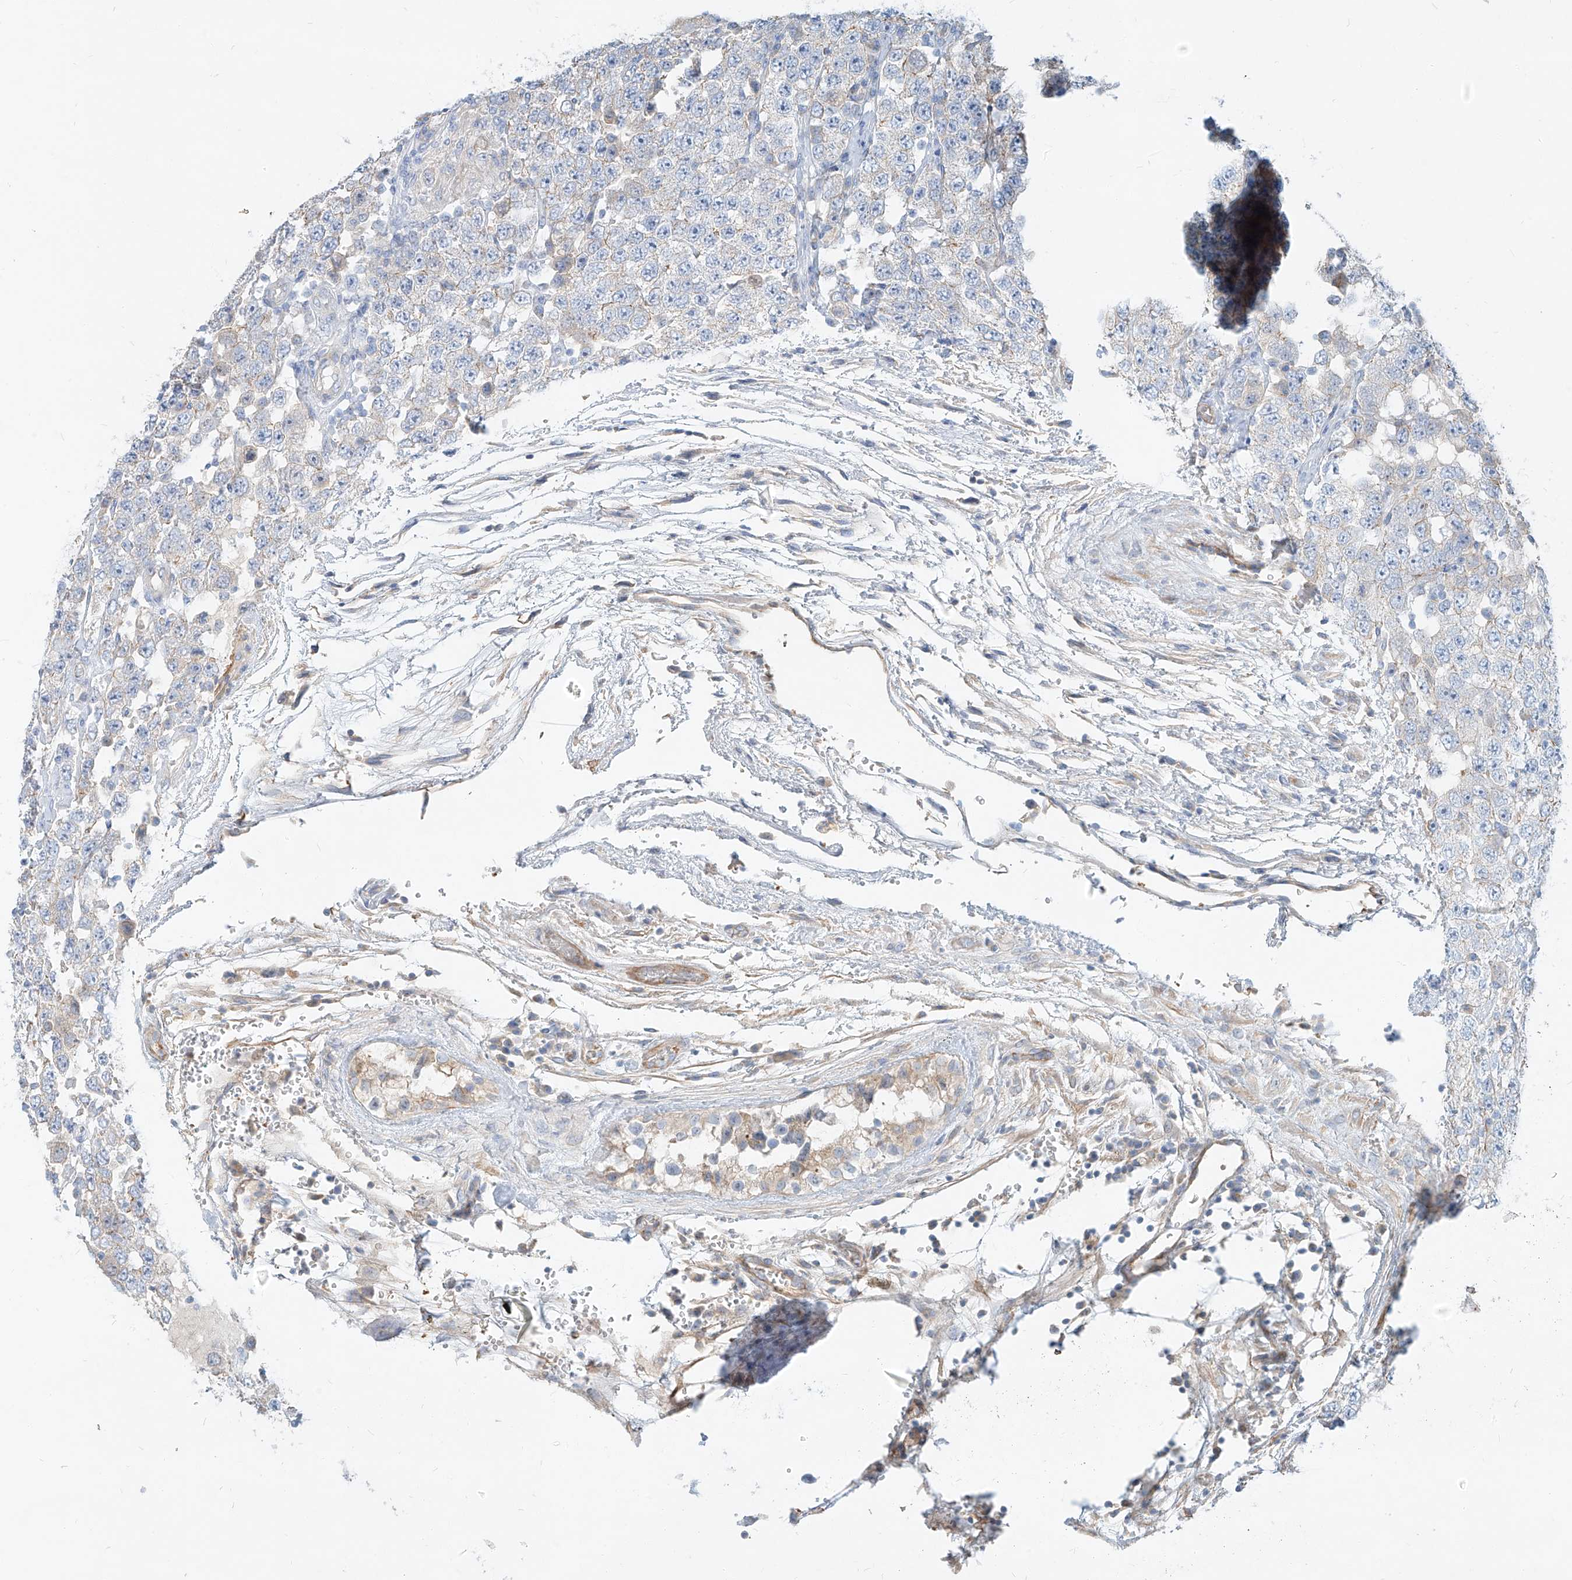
{"staining": {"intensity": "negative", "quantity": "none", "location": "none"}, "tissue": "testis cancer", "cell_type": "Tumor cells", "image_type": "cancer", "snomed": [{"axis": "morphology", "description": "Carcinoma, Embryonal, NOS"}, {"axis": "topography", "description": "Testis"}], "caption": "A photomicrograph of embryonal carcinoma (testis) stained for a protein shows no brown staining in tumor cells.", "gene": "AJM1", "patient": {"sex": "male", "age": 36}}